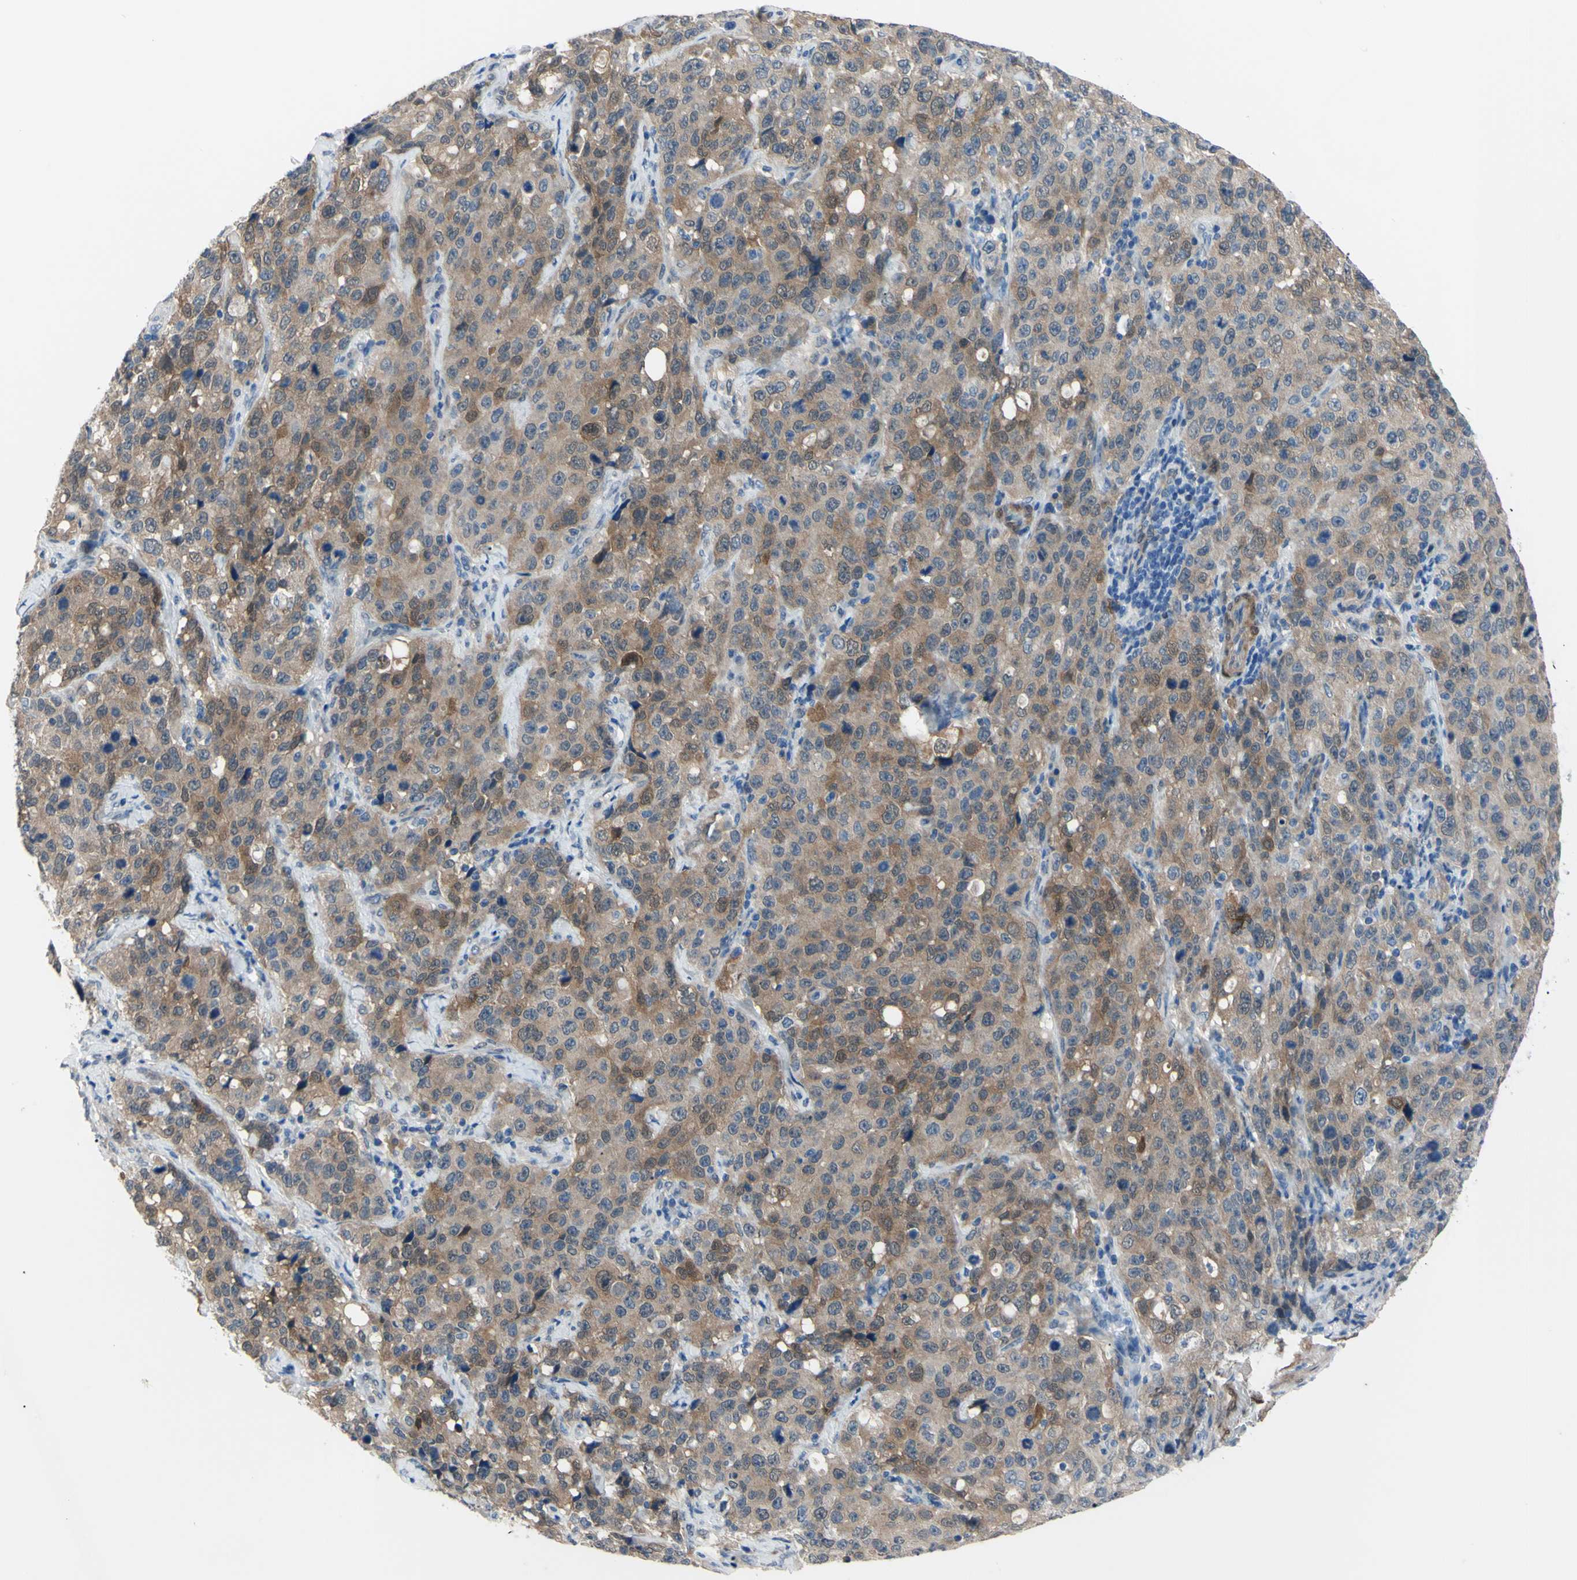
{"staining": {"intensity": "moderate", "quantity": ">75%", "location": "cytoplasmic/membranous"}, "tissue": "stomach cancer", "cell_type": "Tumor cells", "image_type": "cancer", "snomed": [{"axis": "morphology", "description": "Normal tissue, NOS"}, {"axis": "morphology", "description": "Adenocarcinoma, NOS"}, {"axis": "topography", "description": "Stomach"}], "caption": "Stomach adenocarcinoma was stained to show a protein in brown. There is medium levels of moderate cytoplasmic/membranous staining in approximately >75% of tumor cells. The protein is shown in brown color, while the nuclei are stained blue.", "gene": "NOL3", "patient": {"sex": "male", "age": 48}}